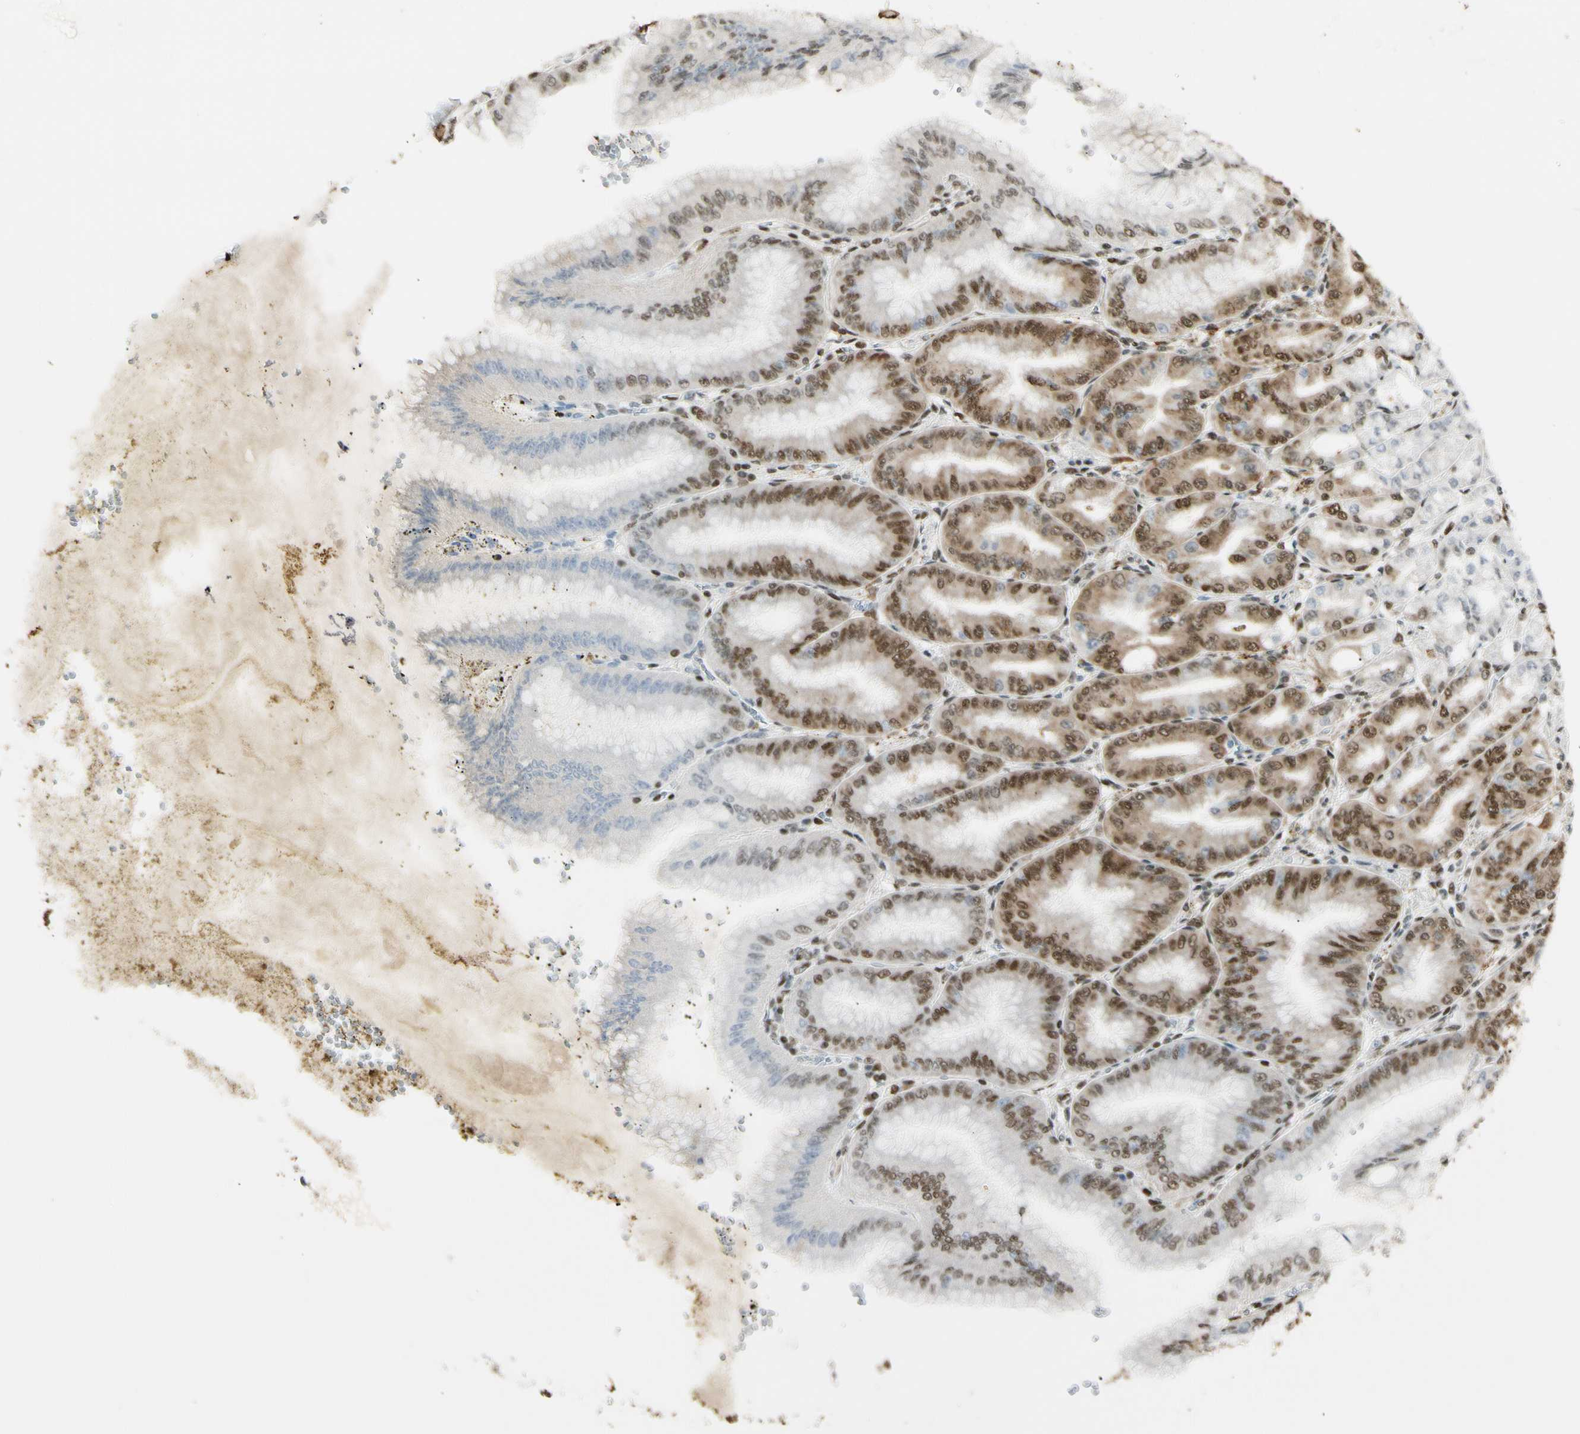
{"staining": {"intensity": "strong", "quantity": ">75%", "location": "cytoplasmic/membranous,nuclear"}, "tissue": "stomach", "cell_type": "Glandular cells", "image_type": "normal", "snomed": [{"axis": "morphology", "description": "Normal tissue, NOS"}, {"axis": "topography", "description": "Stomach, lower"}], "caption": "This is an image of immunohistochemistry (IHC) staining of unremarkable stomach, which shows strong staining in the cytoplasmic/membranous,nuclear of glandular cells.", "gene": "FUS", "patient": {"sex": "male", "age": 71}}